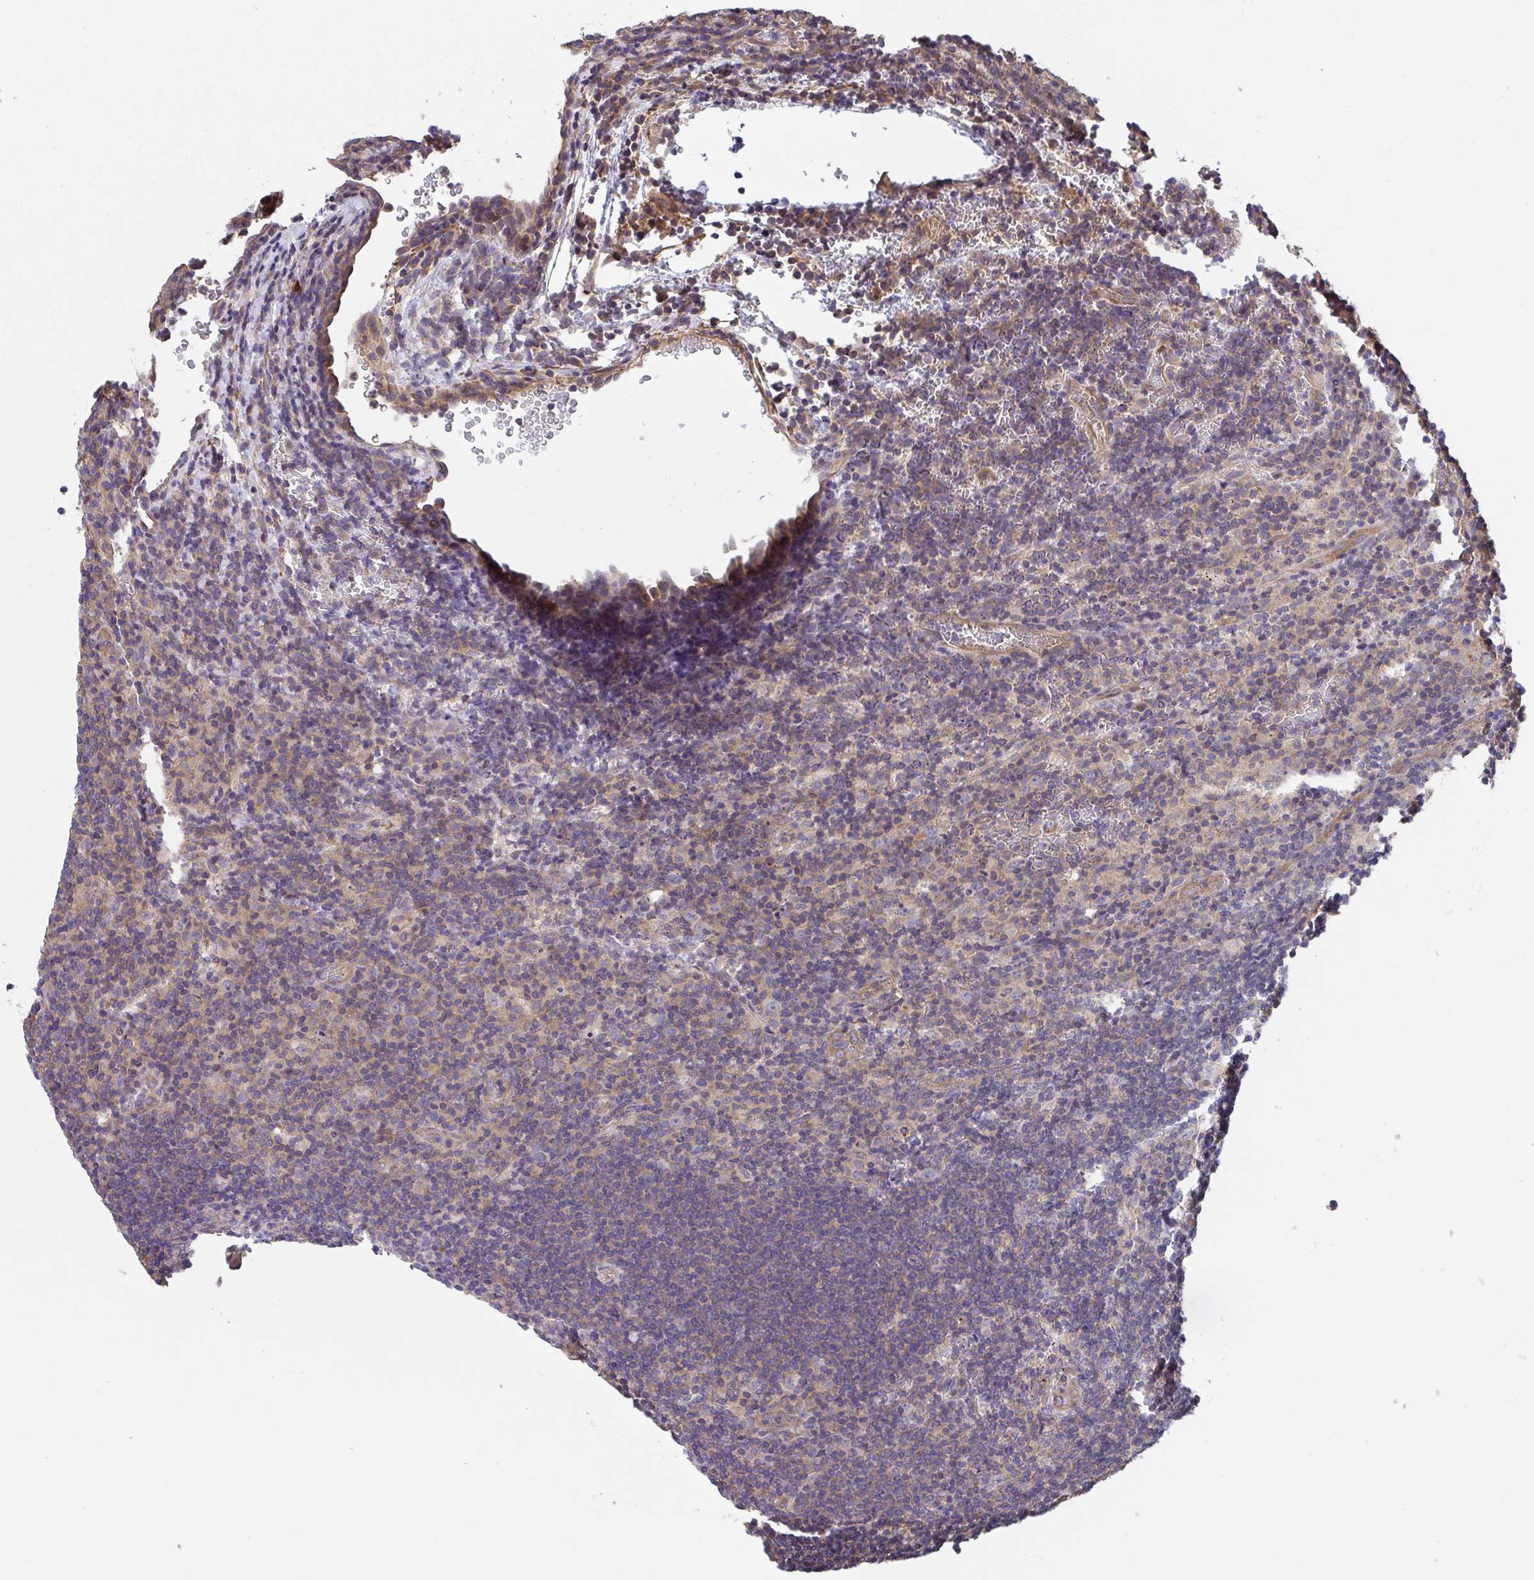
{"staining": {"intensity": "weak", "quantity": ">75%", "location": "cytoplasmic/membranous"}, "tissue": "lymphoma", "cell_type": "Tumor cells", "image_type": "cancer", "snomed": [{"axis": "morphology", "description": "Hodgkin's disease, NOS"}, {"axis": "topography", "description": "Lymph node"}], "caption": "The immunohistochemical stain shows weak cytoplasmic/membranous positivity in tumor cells of Hodgkin's disease tissue.", "gene": "ZNF696", "patient": {"sex": "female", "age": 57}}